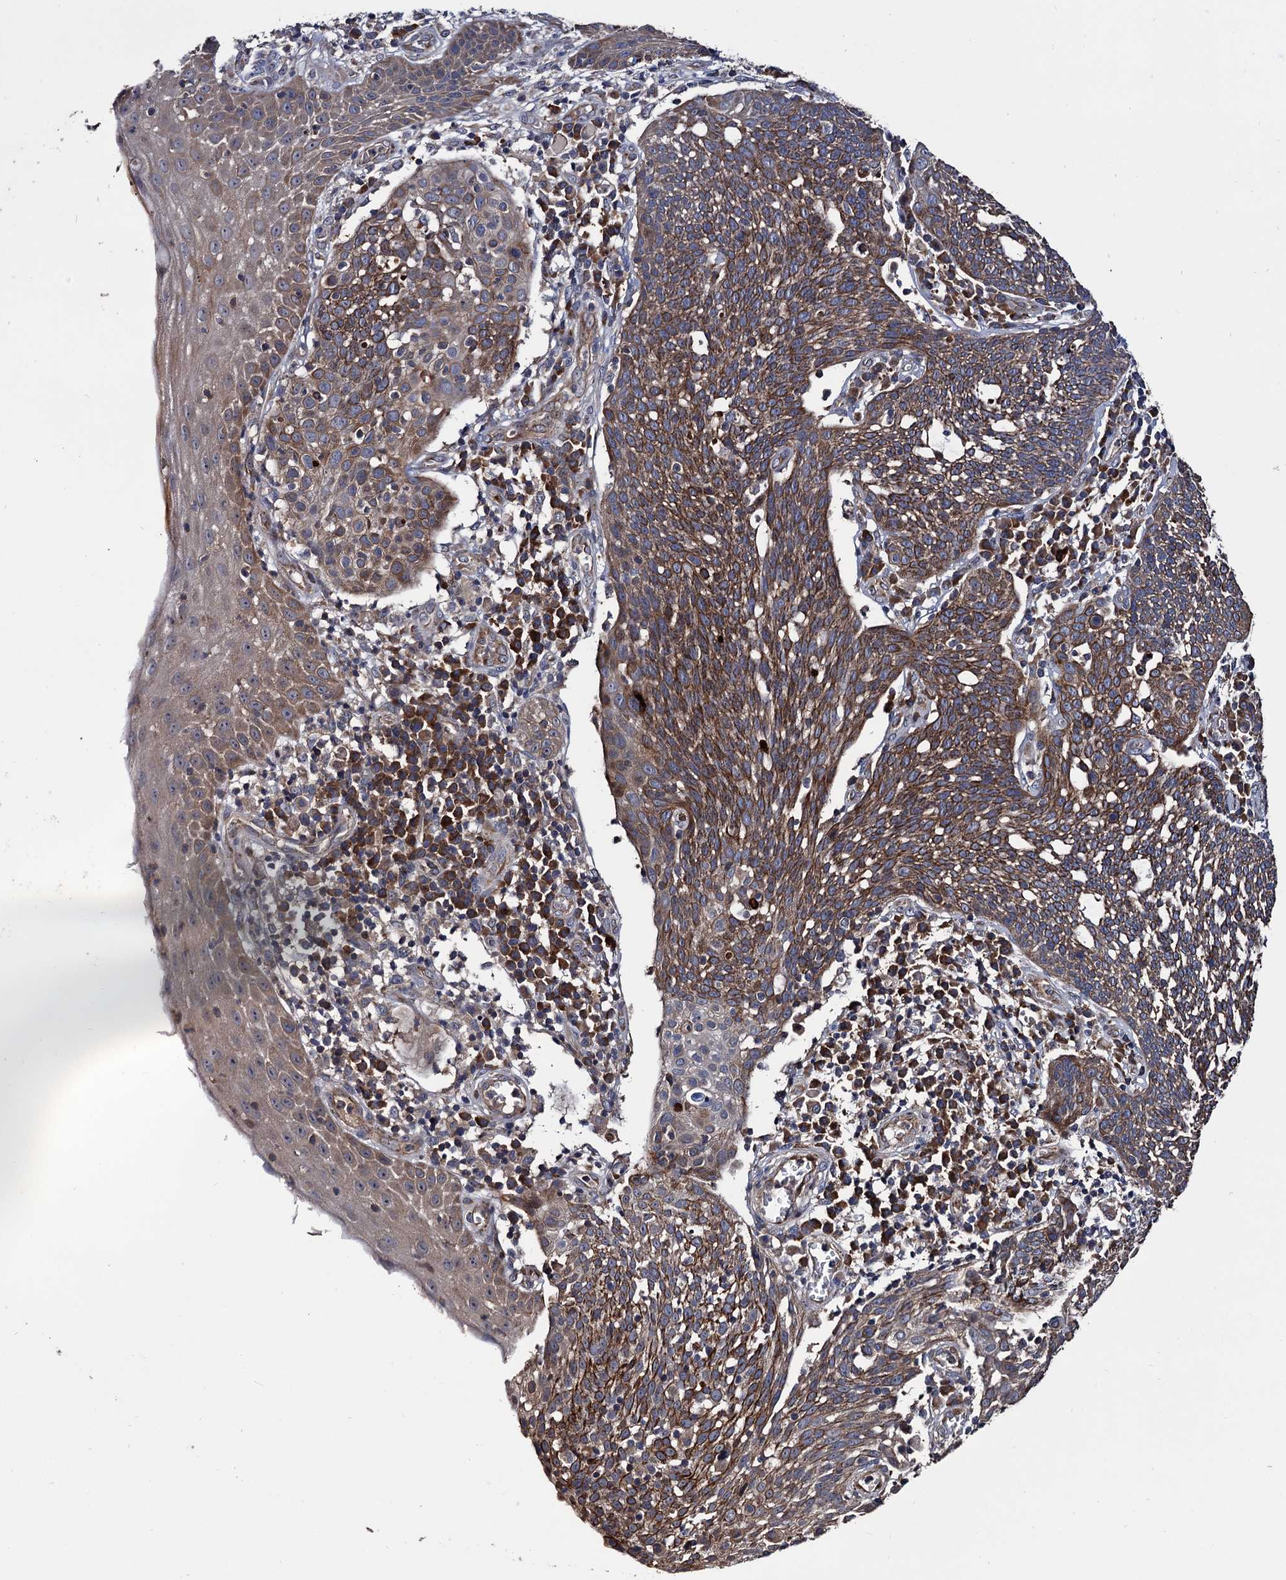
{"staining": {"intensity": "moderate", "quantity": ">75%", "location": "cytoplasmic/membranous"}, "tissue": "cervical cancer", "cell_type": "Tumor cells", "image_type": "cancer", "snomed": [{"axis": "morphology", "description": "Squamous cell carcinoma, NOS"}, {"axis": "topography", "description": "Cervix"}], "caption": "Immunohistochemistry image of human cervical cancer (squamous cell carcinoma) stained for a protein (brown), which reveals medium levels of moderate cytoplasmic/membranous expression in approximately >75% of tumor cells.", "gene": "RASSF1", "patient": {"sex": "female", "age": 34}}